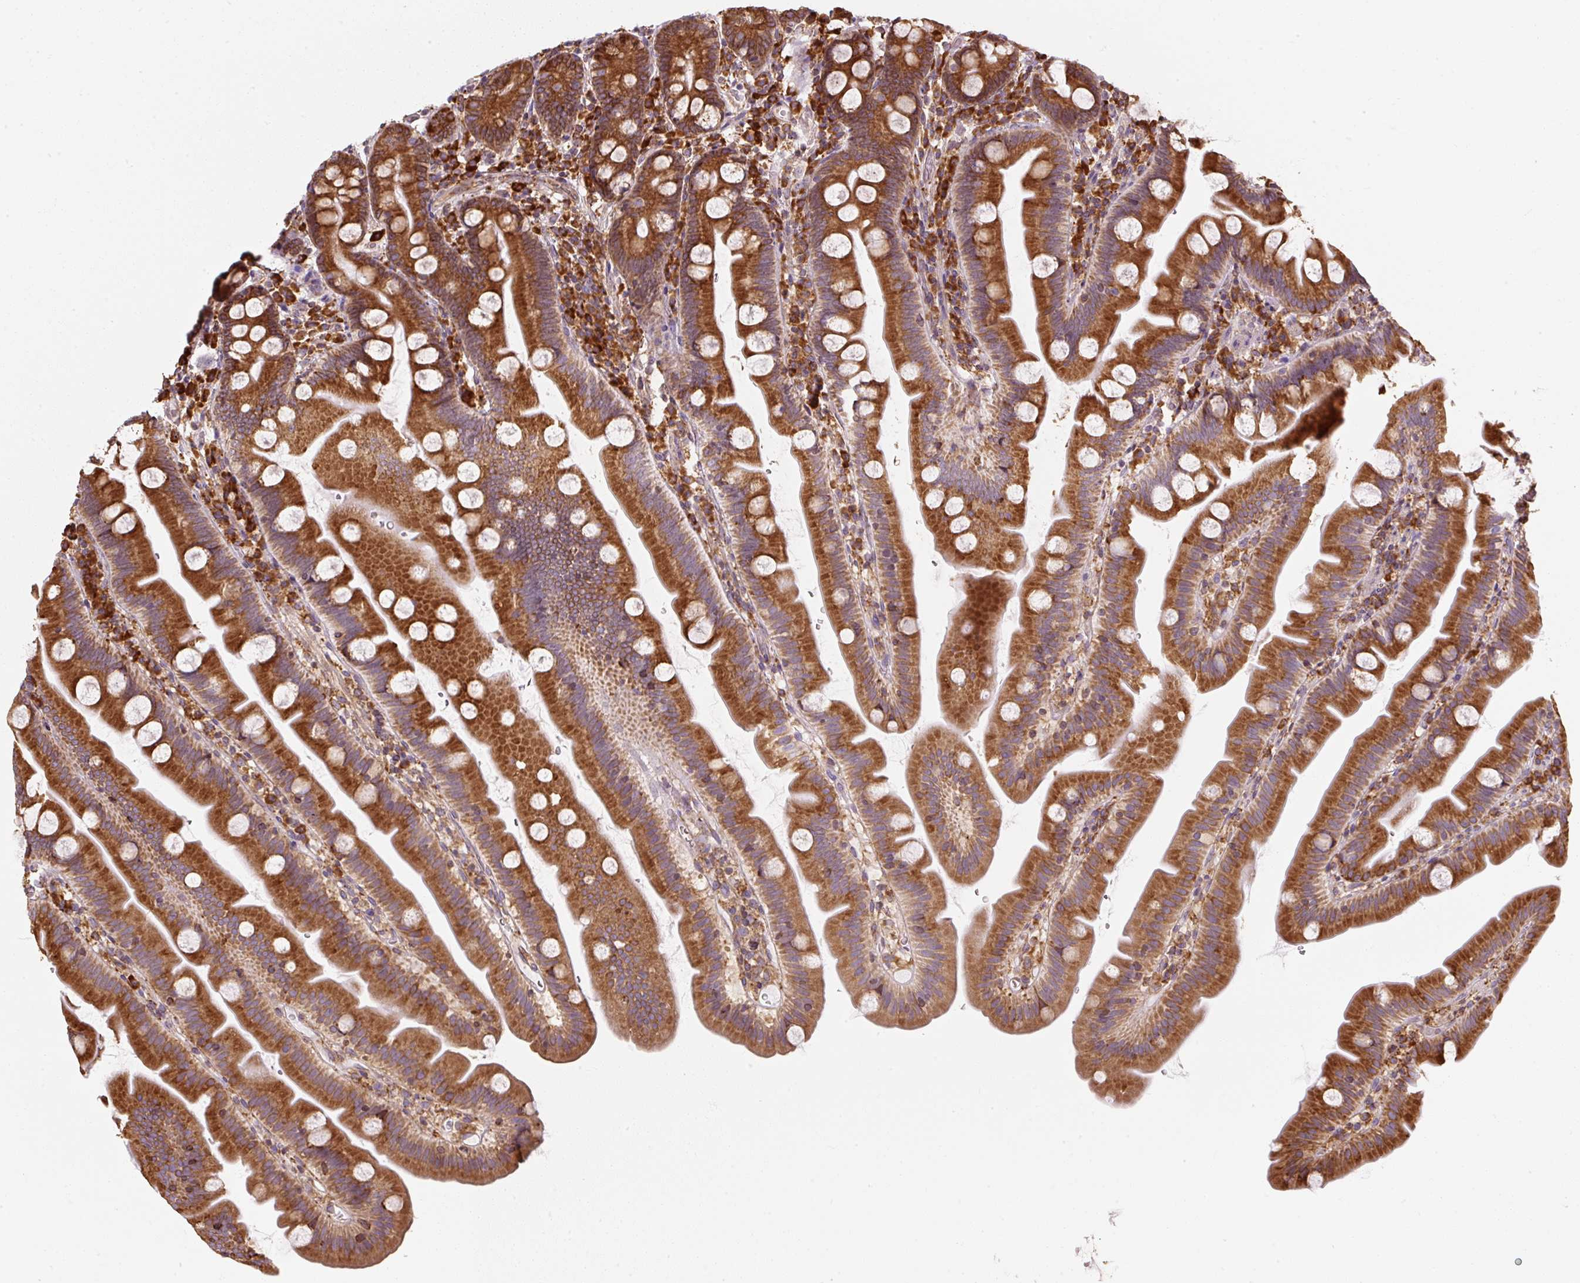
{"staining": {"intensity": "strong", "quantity": ">75%", "location": "cytoplasmic/membranous"}, "tissue": "small intestine", "cell_type": "Glandular cells", "image_type": "normal", "snomed": [{"axis": "morphology", "description": "Normal tissue, NOS"}, {"axis": "topography", "description": "Small intestine"}], "caption": "DAB immunohistochemical staining of unremarkable human small intestine exhibits strong cytoplasmic/membranous protein positivity in about >75% of glandular cells.", "gene": "PRKCSH", "patient": {"sex": "female", "age": 68}}